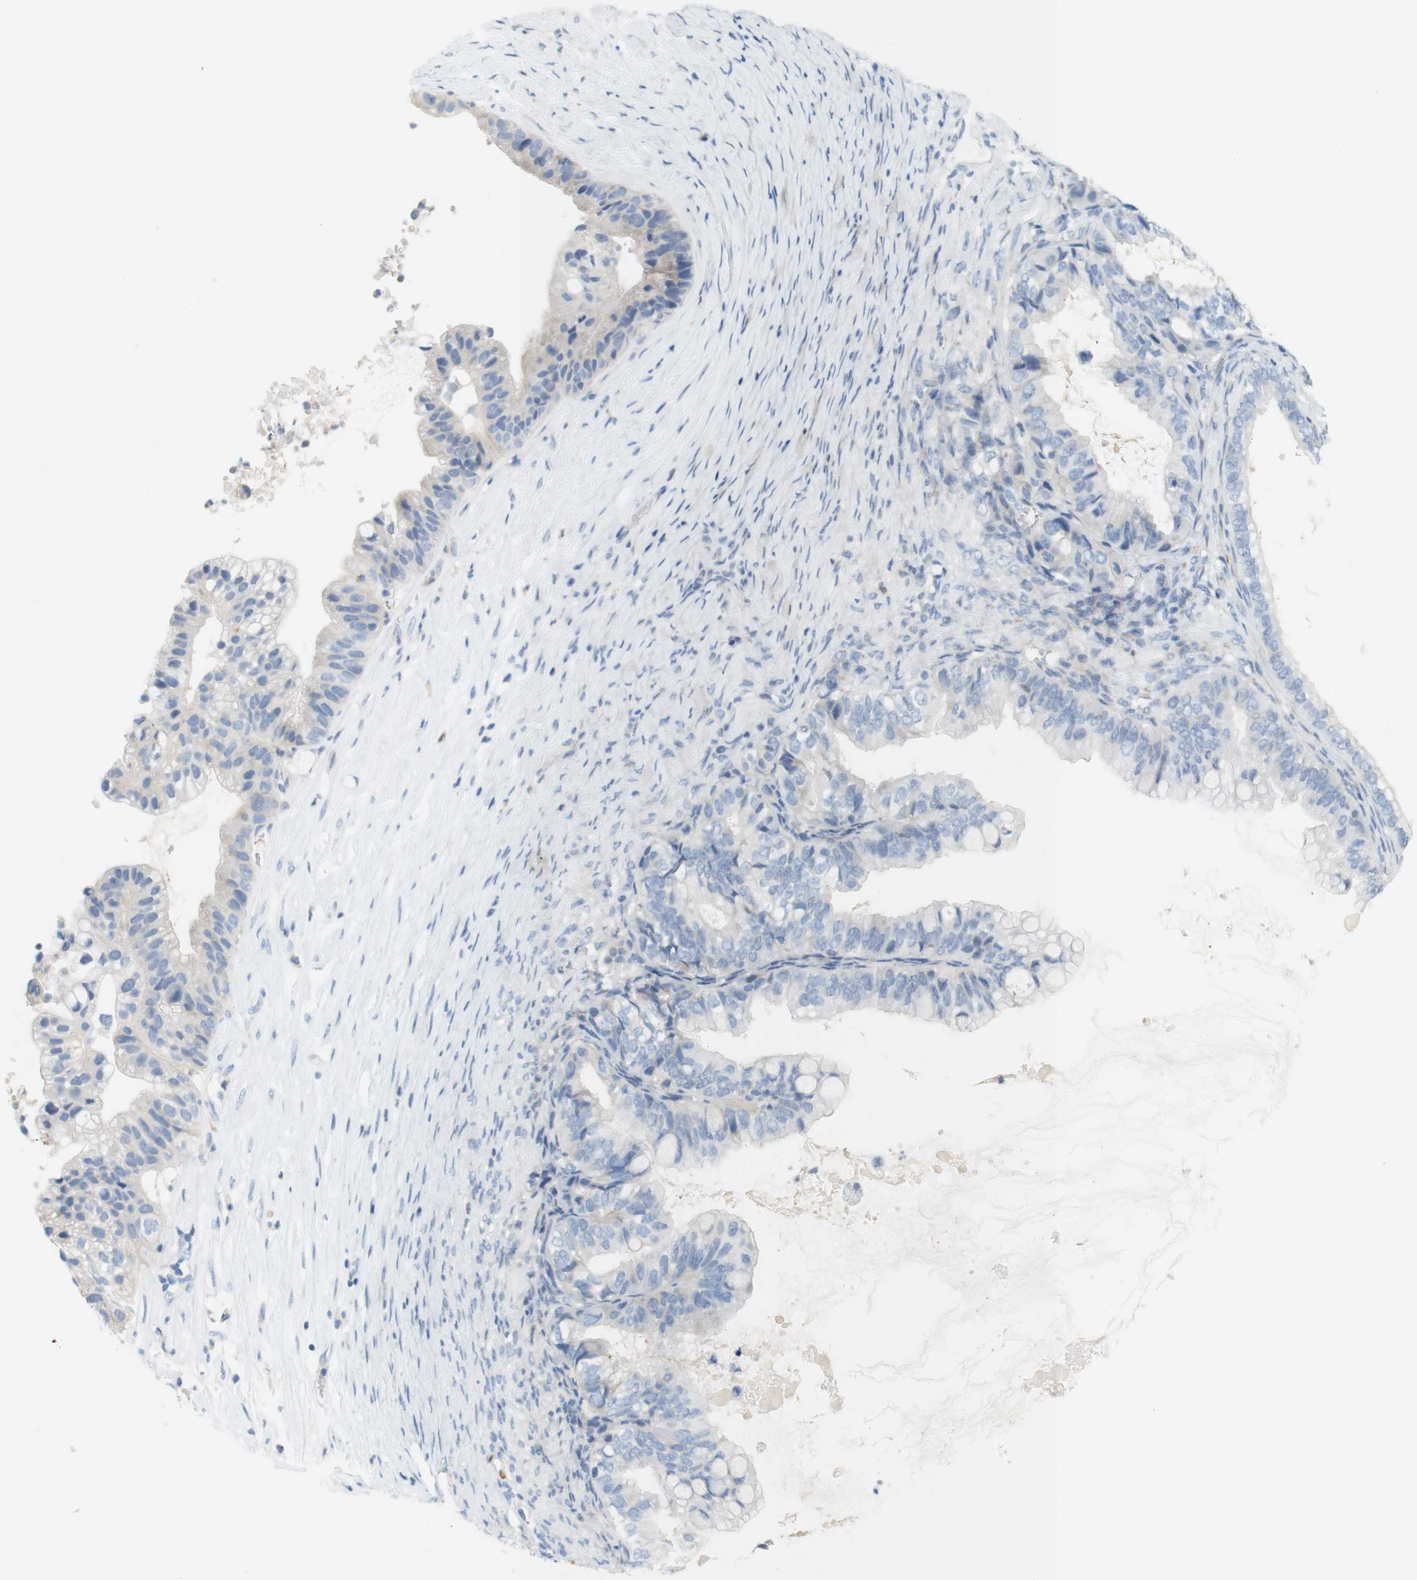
{"staining": {"intensity": "negative", "quantity": "none", "location": "none"}, "tissue": "ovarian cancer", "cell_type": "Tumor cells", "image_type": "cancer", "snomed": [{"axis": "morphology", "description": "Cystadenocarcinoma, mucinous, NOS"}, {"axis": "topography", "description": "Ovary"}], "caption": "A micrograph of human ovarian cancer (mucinous cystadenocarcinoma) is negative for staining in tumor cells. (DAB (3,3'-diaminobenzidine) IHC, high magnification).", "gene": "LRRK2", "patient": {"sex": "female", "age": 80}}